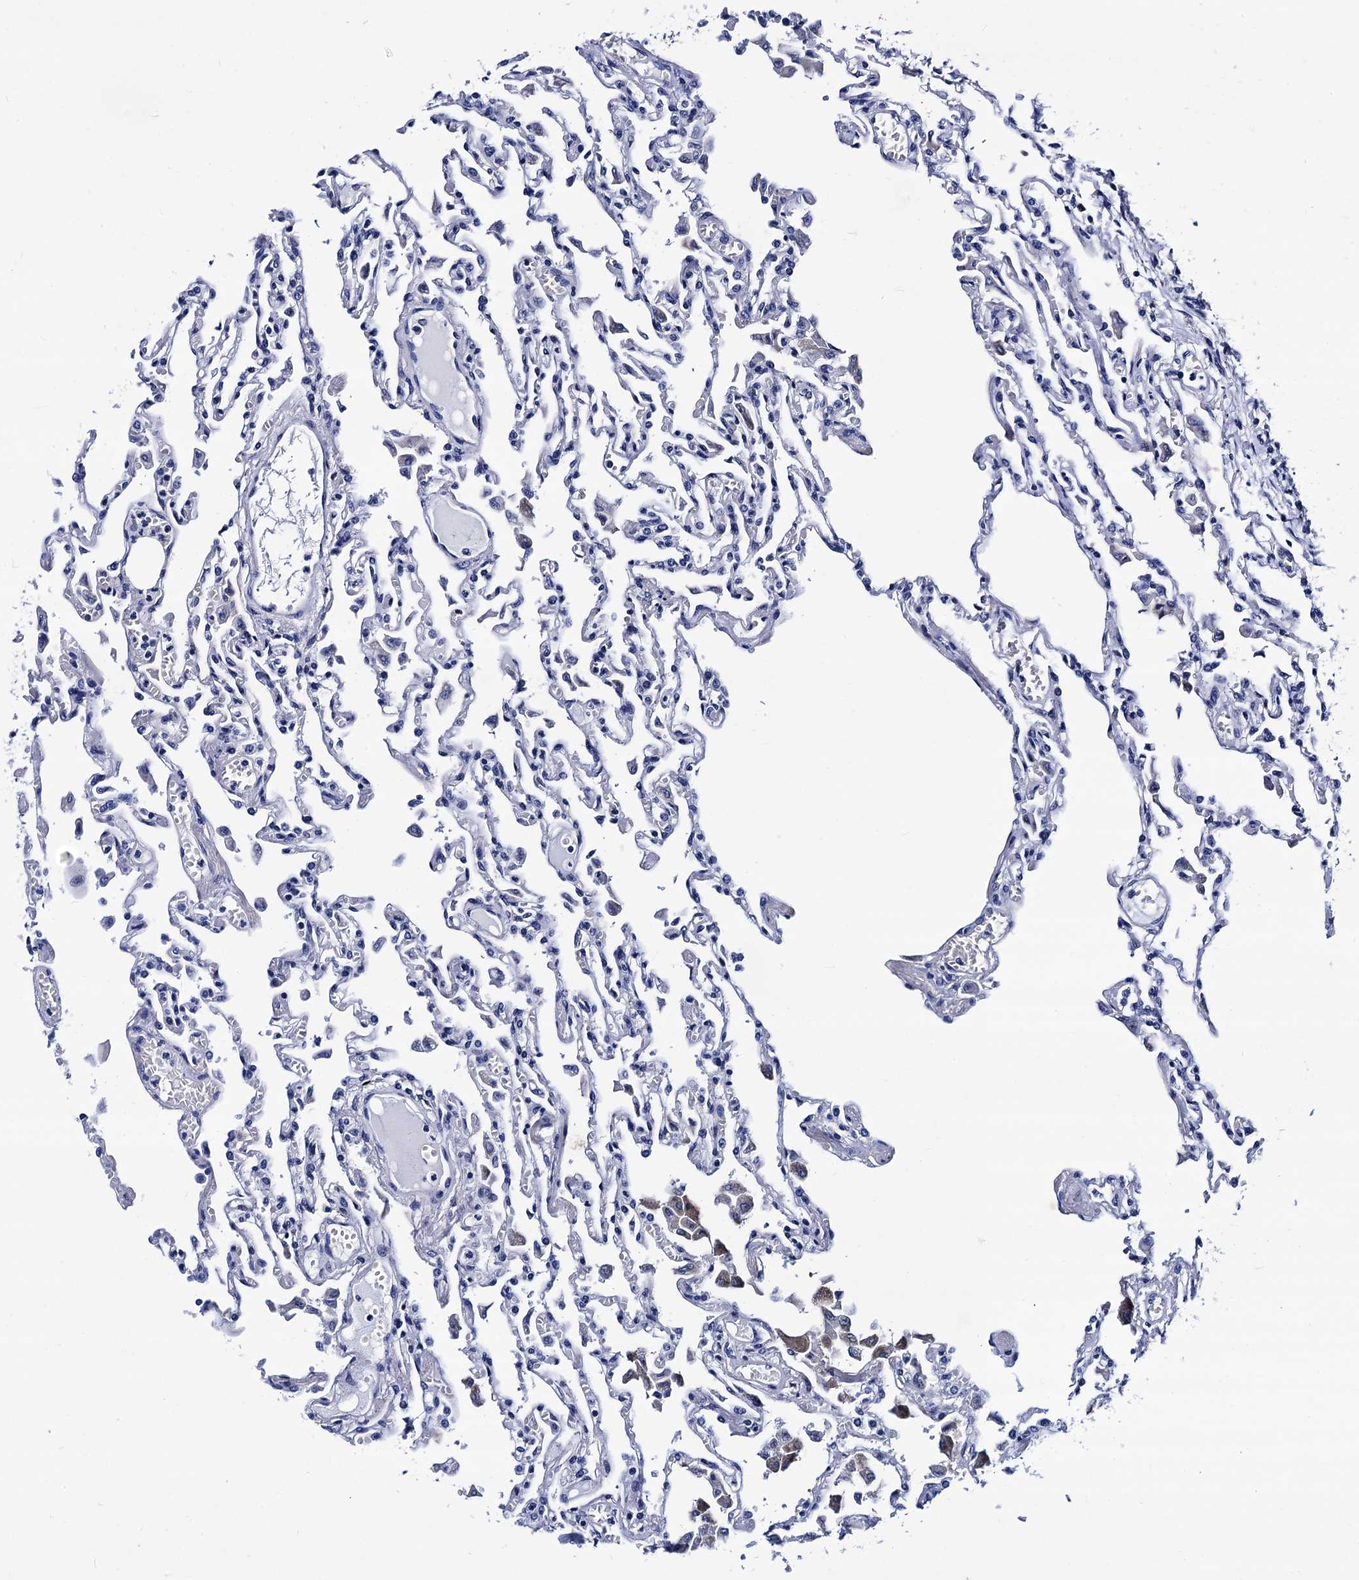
{"staining": {"intensity": "negative", "quantity": "none", "location": "none"}, "tissue": "lung", "cell_type": "Alveolar cells", "image_type": "normal", "snomed": [{"axis": "morphology", "description": "Normal tissue, NOS"}, {"axis": "topography", "description": "Bronchus"}, {"axis": "topography", "description": "Lung"}], "caption": "Immunohistochemistry micrograph of benign lung: human lung stained with DAB (3,3'-diaminobenzidine) shows no significant protein expression in alveolar cells.", "gene": "MYBPC3", "patient": {"sex": "female", "age": 49}}